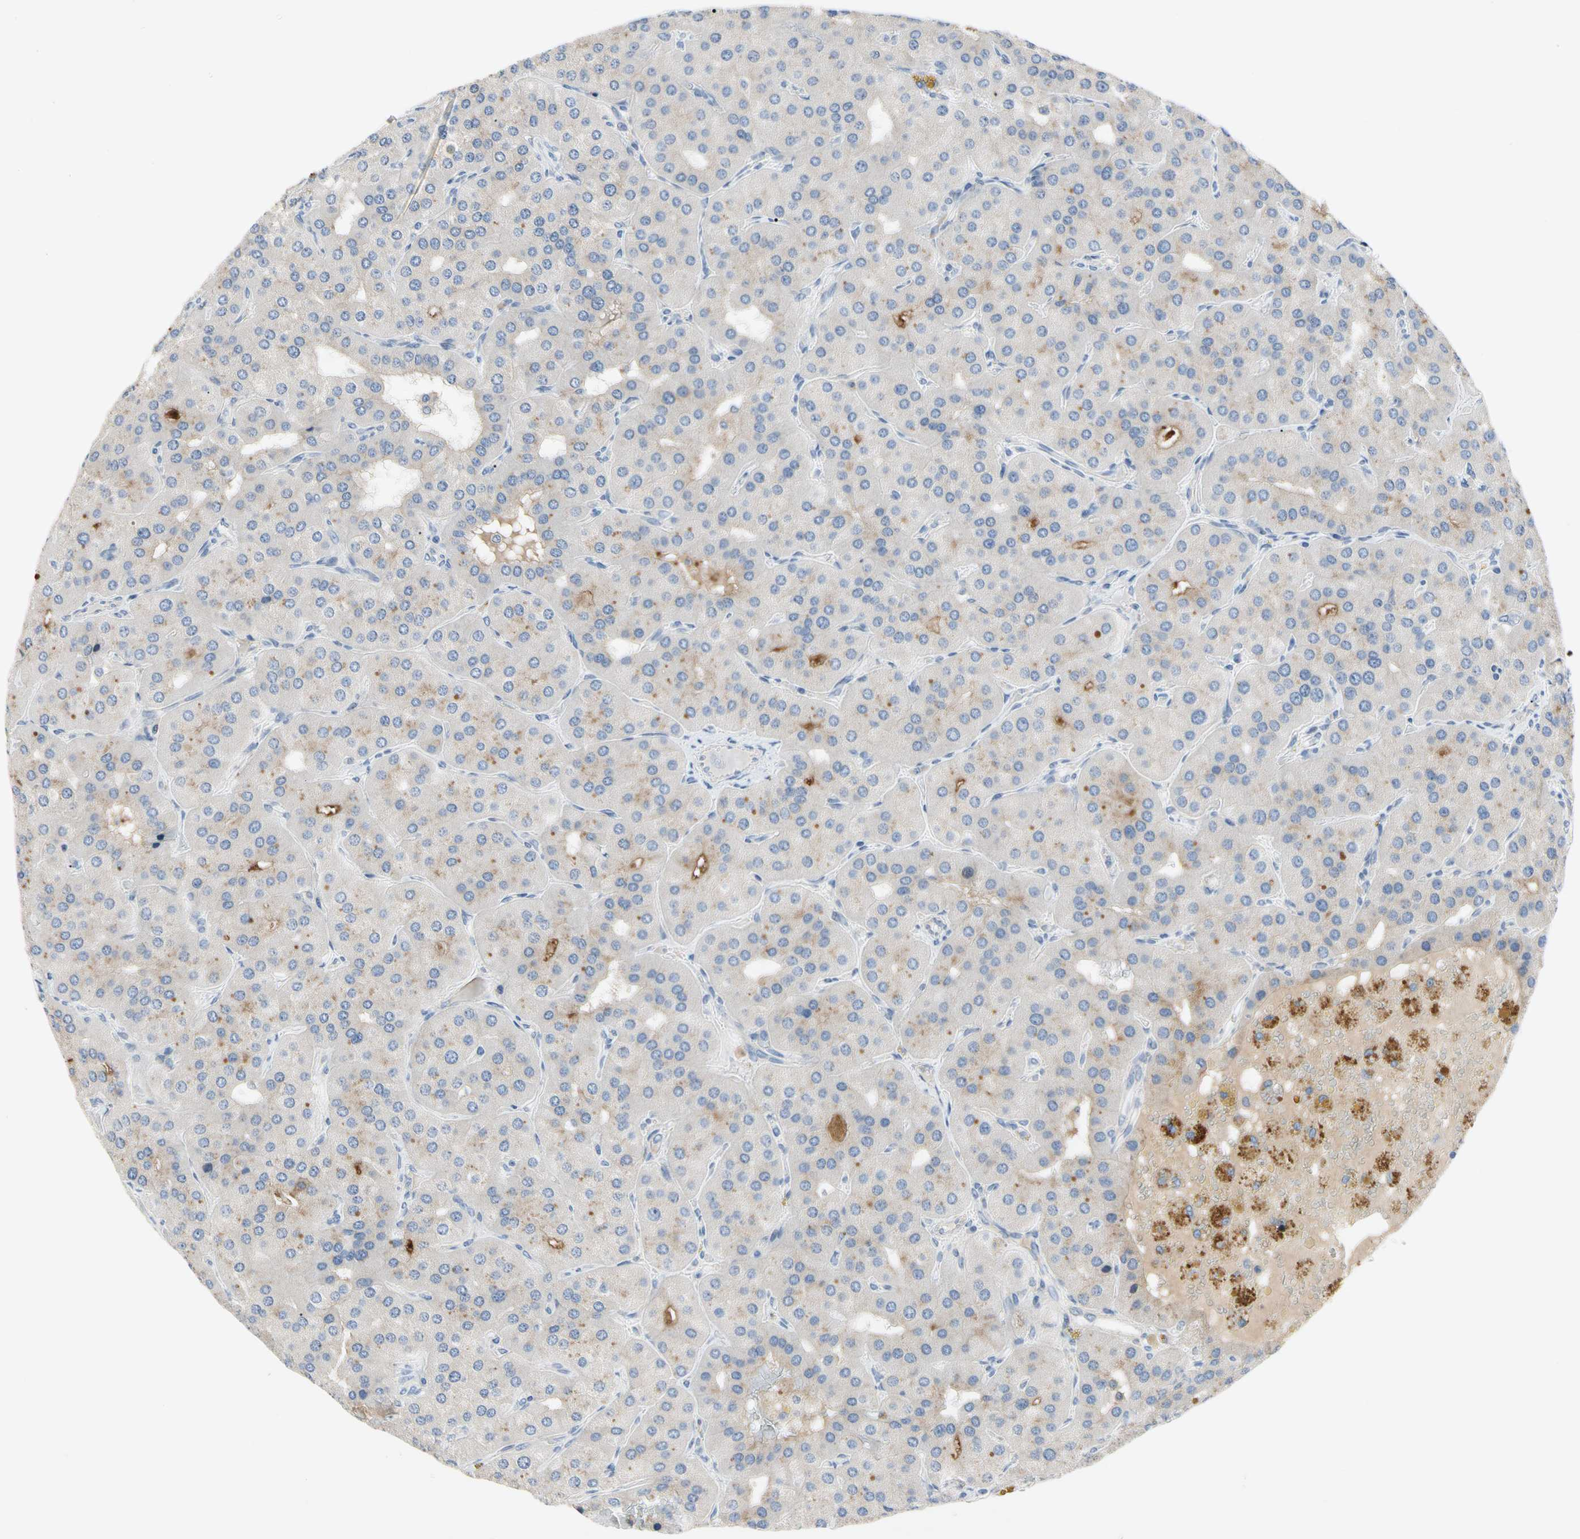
{"staining": {"intensity": "weak", "quantity": "25%-75%", "location": "cytoplasmic/membranous"}, "tissue": "parathyroid gland", "cell_type": "Glandular cells", "image_type": "normal", "snomed": [{"axis": "morphology", "description": "Normal tissue, NOS"}, {"axis": "morphology", "description": "Adenoma, NOS"}, {"axis": "topography", "description": "Parathyroid gland"}], "caption": "Protein staining of normal parathyroid gland reveals weak cytoplasmic/membranous staining in about 25%-75% of glandular cells.", "gene": "GAS6", "patient": {"sex": "female", "age": 86}}